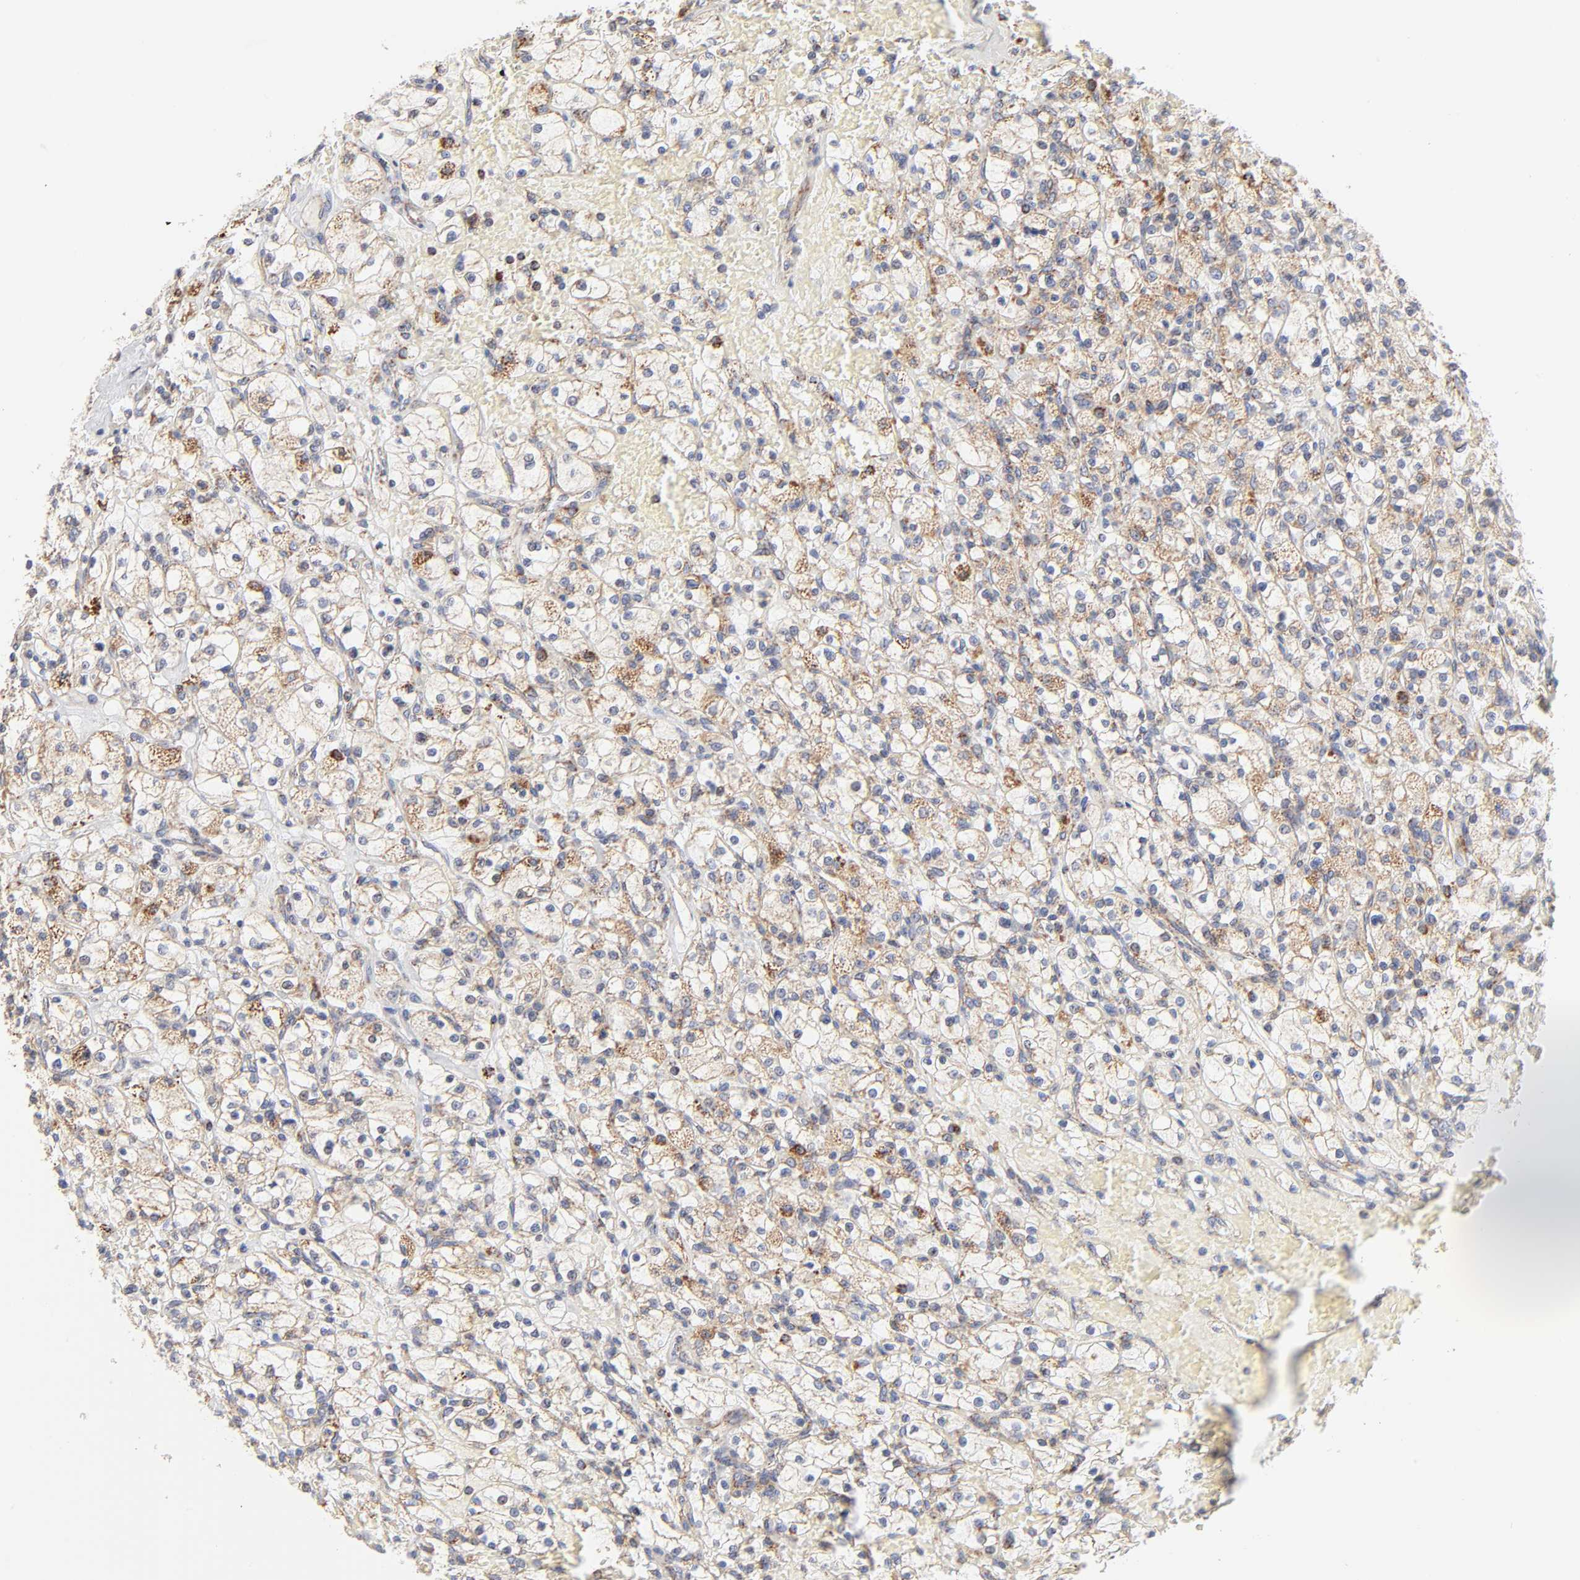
{"staining": {"intensity": "moderate", "quantity": ">75%", "location": "cytoplasmic/membranous"}, "tissue": "renal cancer", "cell_type": "Tumor cells", "image_type": "cancer", "snomed": [{"axis": "morphology", "description": "Adenocarcinoma, NOS"}, {"axis": "topography", "description": "Kidney"}], "caption": "Immunohistochemical staining of renal cancer demonstrates medium levels of moderate cytoplasmic/membranous positivity in approximately >75% of tumor cells. (IHC, brightfield microscopy, high magnification).", "gene": "MRPL58", "patient": {"sex": "female", "age": 83}}